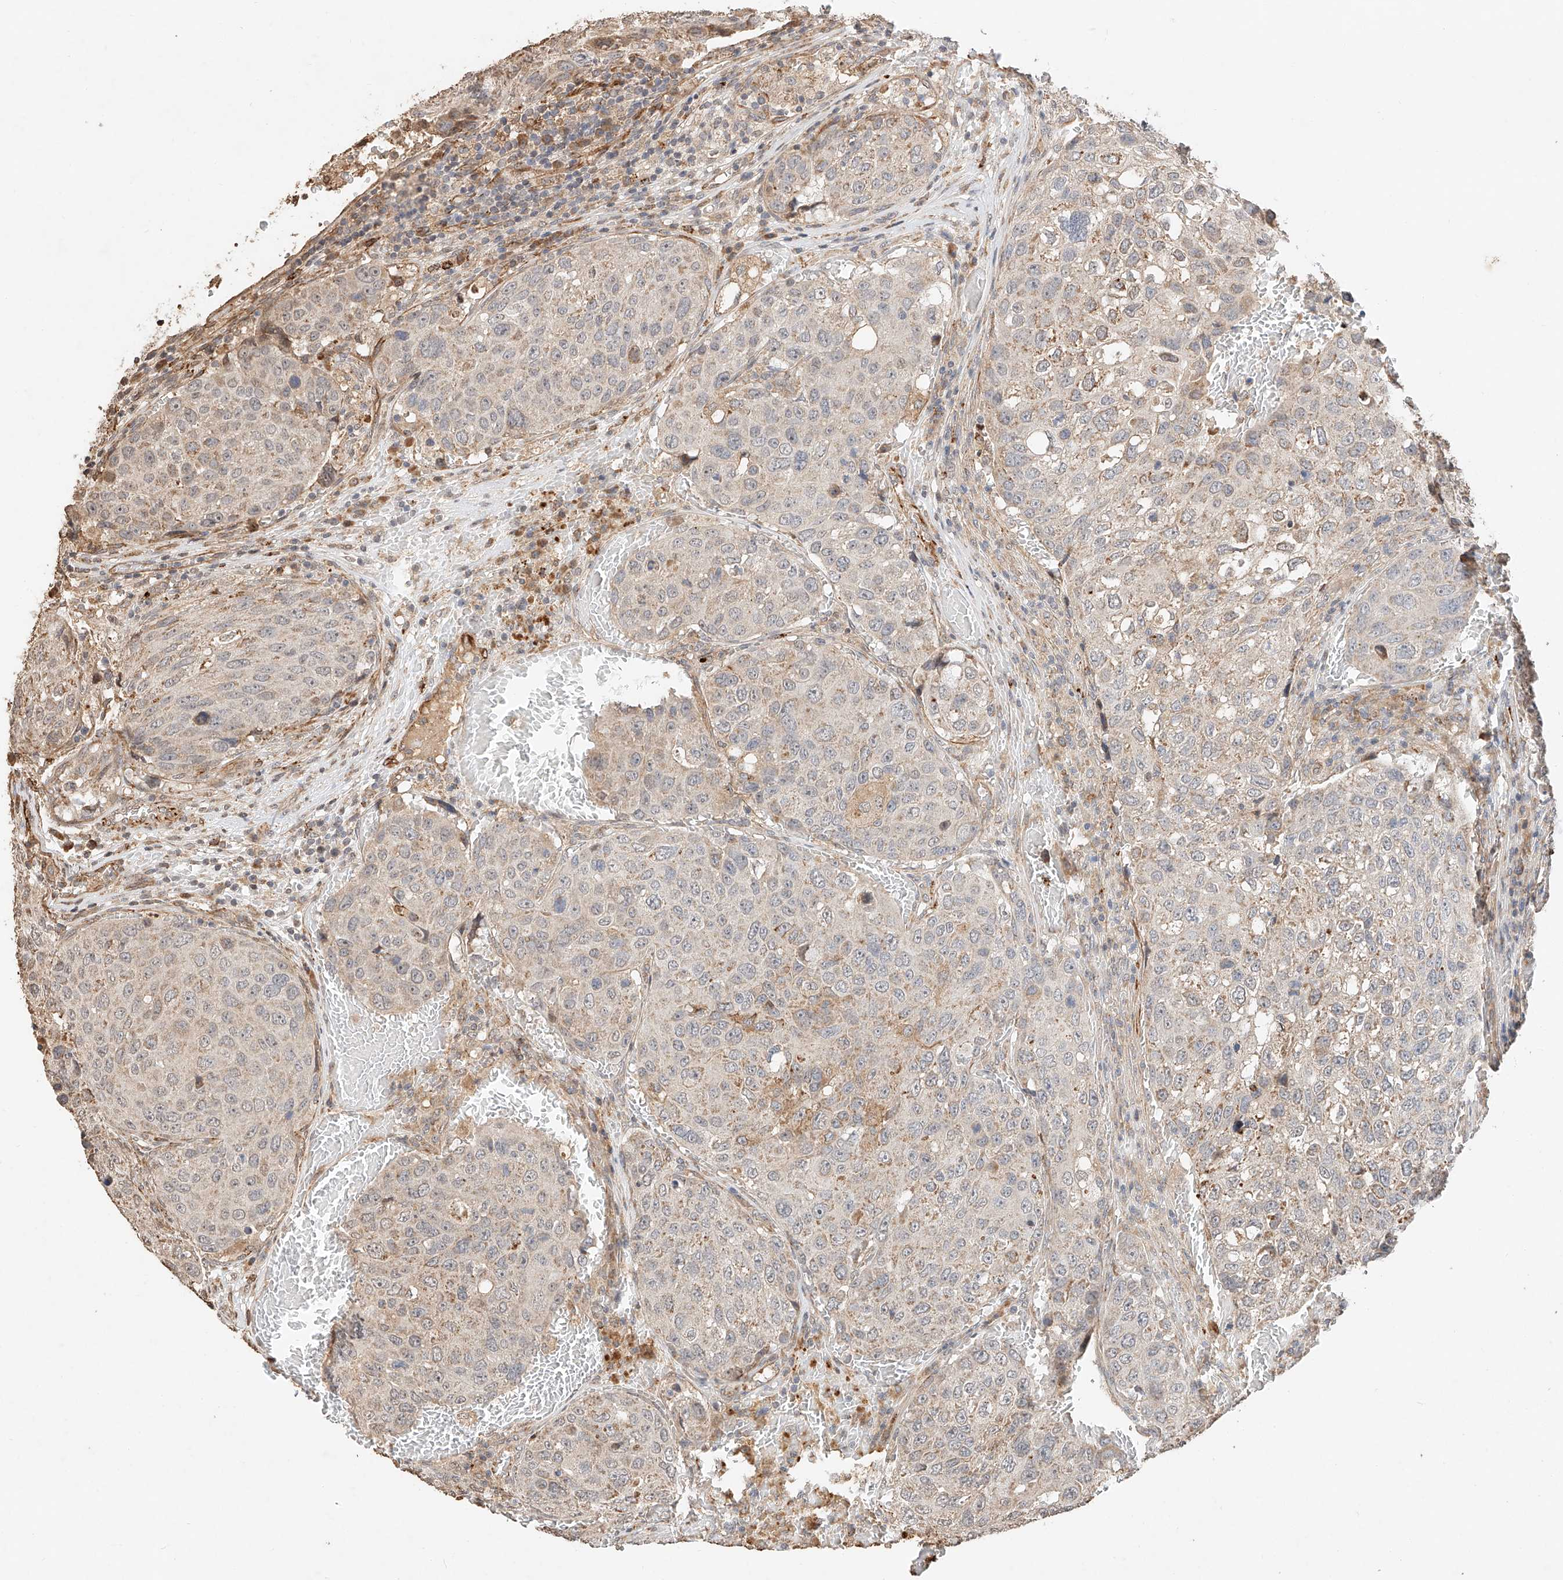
{"staining": {"intensity": "weak", "quantity": "25%-75%", "location": "cytoplasmic/membranous"}, "tissue": "urothelial cancer", "cell_type": "Tumor cells", "image_type": "cancer", "snomed": [{"axis": "morphology", "description": "Urothelial carcinoma, High grade"}, {"axis": "topography", "description": "Lymph node"}, {"axis": "topography", "description": "Urinary bladder"}], "caption": "There is low levels of weak cytoplasmic/membranous positivity in tumor cells of urothelial cancer, as demonstrated by immunohistochemical staining (brown color).", "gene": "SUSD6", "patient": {"sex": "male", "age": 51}}